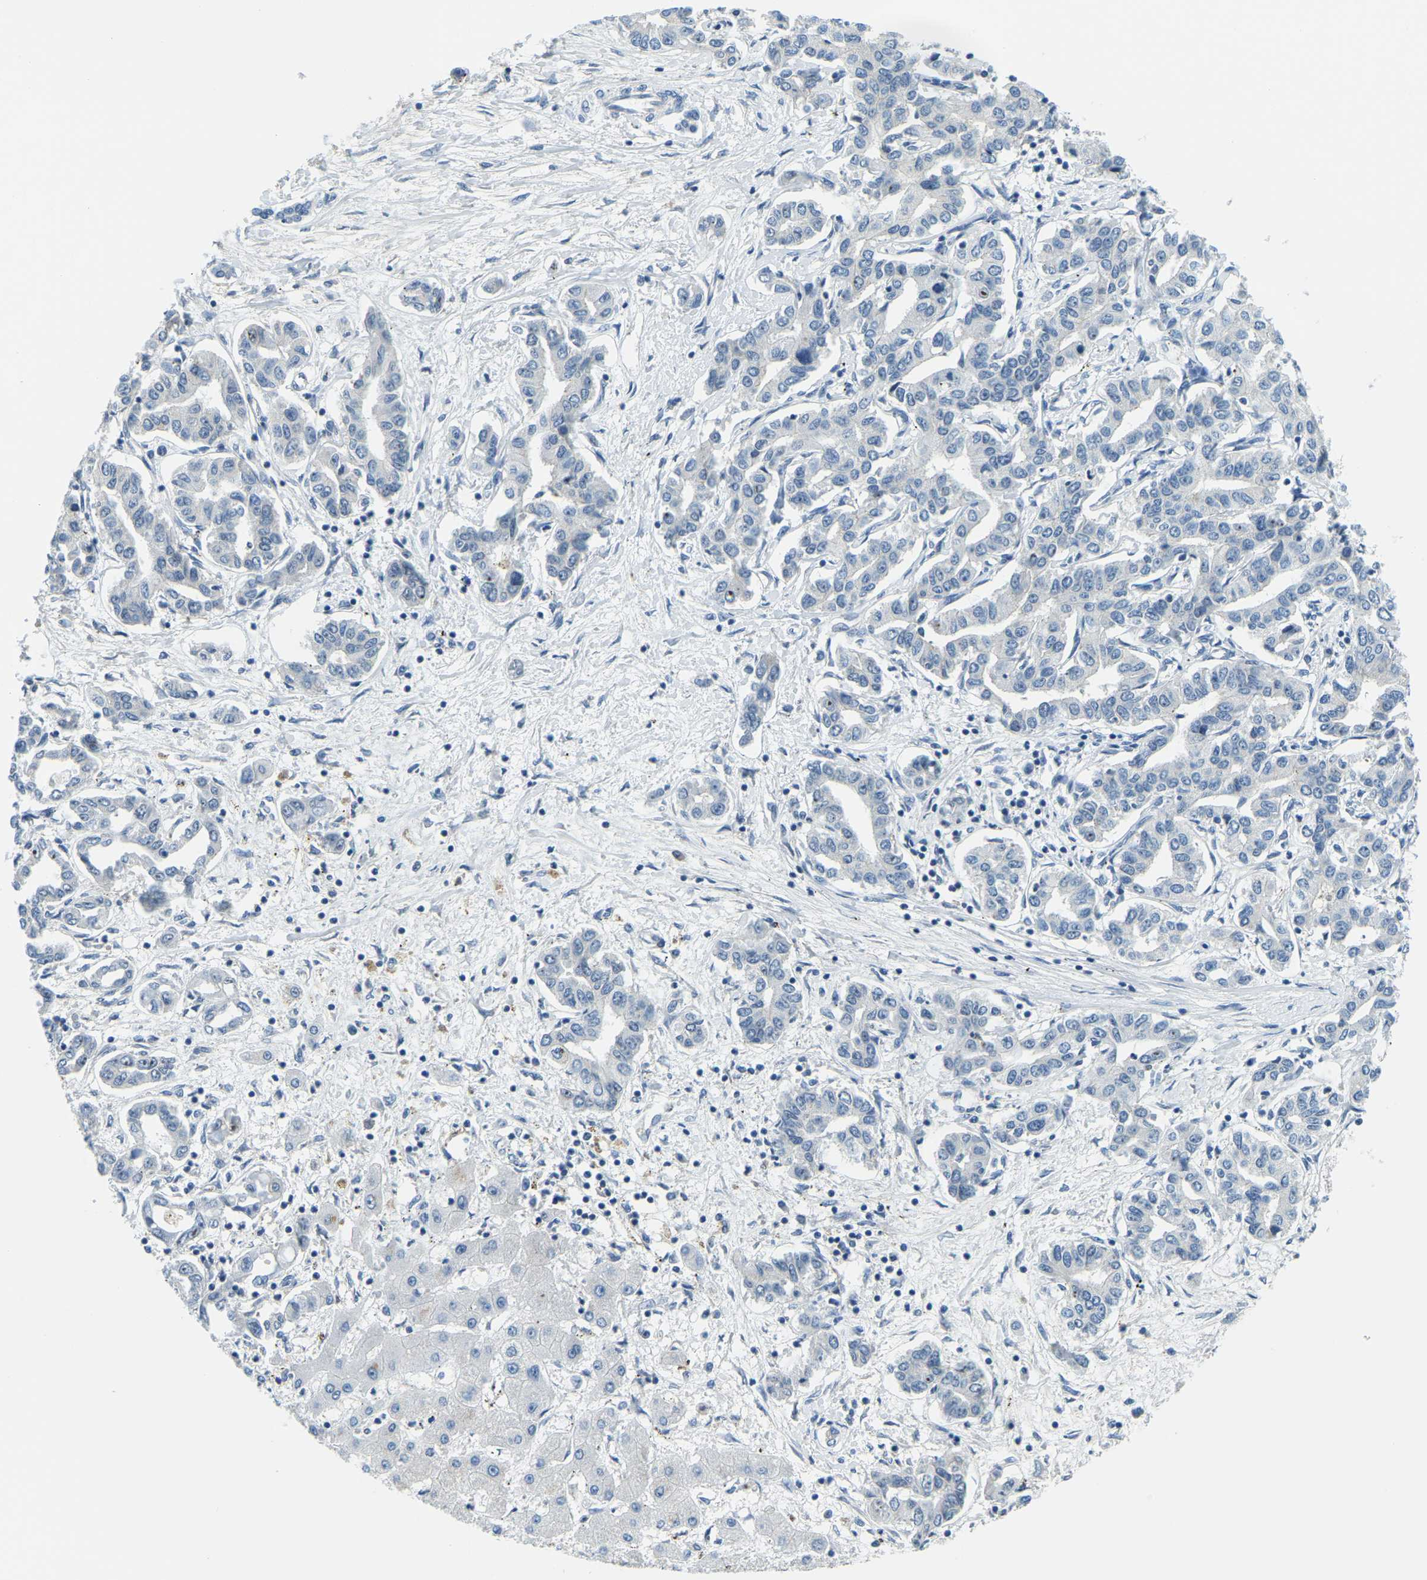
{"staining": {"intensity": "moderate", "quantity": "<25%", "location": "nuclear"}, "tissue": "liver cancer", "cell_type": "Tumor cells", "image_type": "cancer", "snomed": [{"axis": "morphology", "description": "Cholangiocarcinoma"}, {"axis": "topography", "description": "Liver"}], "caption": "Immunohistochemical staining of liver cancer reveals low levels of moderate nuclear positivity in approximately <25% of tumor cells.", "gene": "RRP1", "patient": {"sex": "male", "age": 59}}